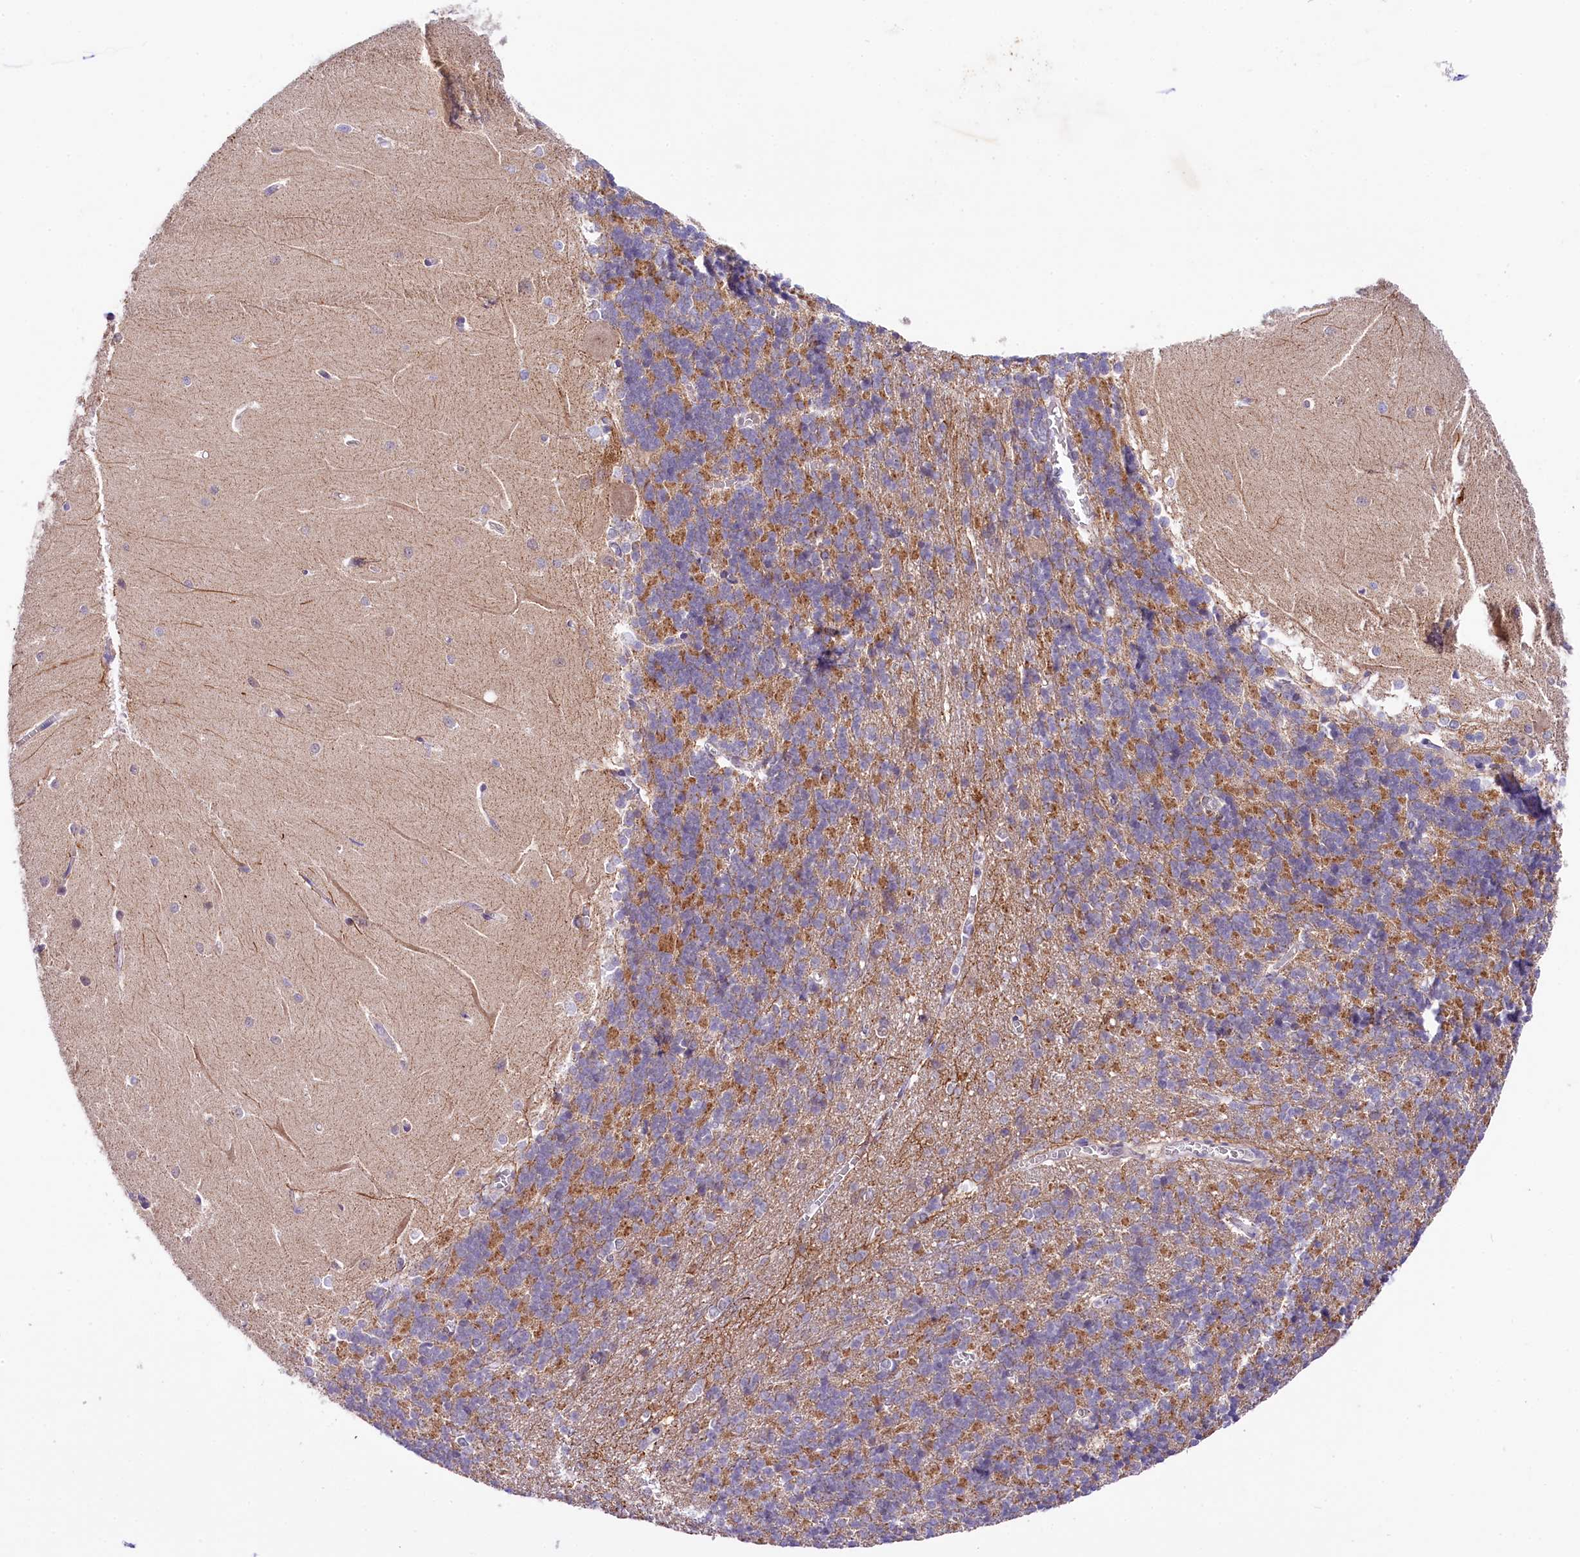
{"staining": {"intensity": "weak", "quantity": "25%-75%", "location": "cytoplasmic/membranous"}, "tissue": "cerebellum", "cell_type": "Cells in granular layer", "image_type": "normal", "snomed": [{"axis": "morphology", "description": "Normal tissue, NOS"}, {"axis": "topography", "description": "Cerebellum"}], "caption": "This image demonstrates unremarkable cerebellum stained with immunohistochemistry (IHC) to label a protein in brown. The cytoplasmic/membranous of cells in granular layer show weak positivity for the protein. Nuclei are counter-stained blue.", "gene": "CEP295", "patient": {"sex": "male", "age": 37}}